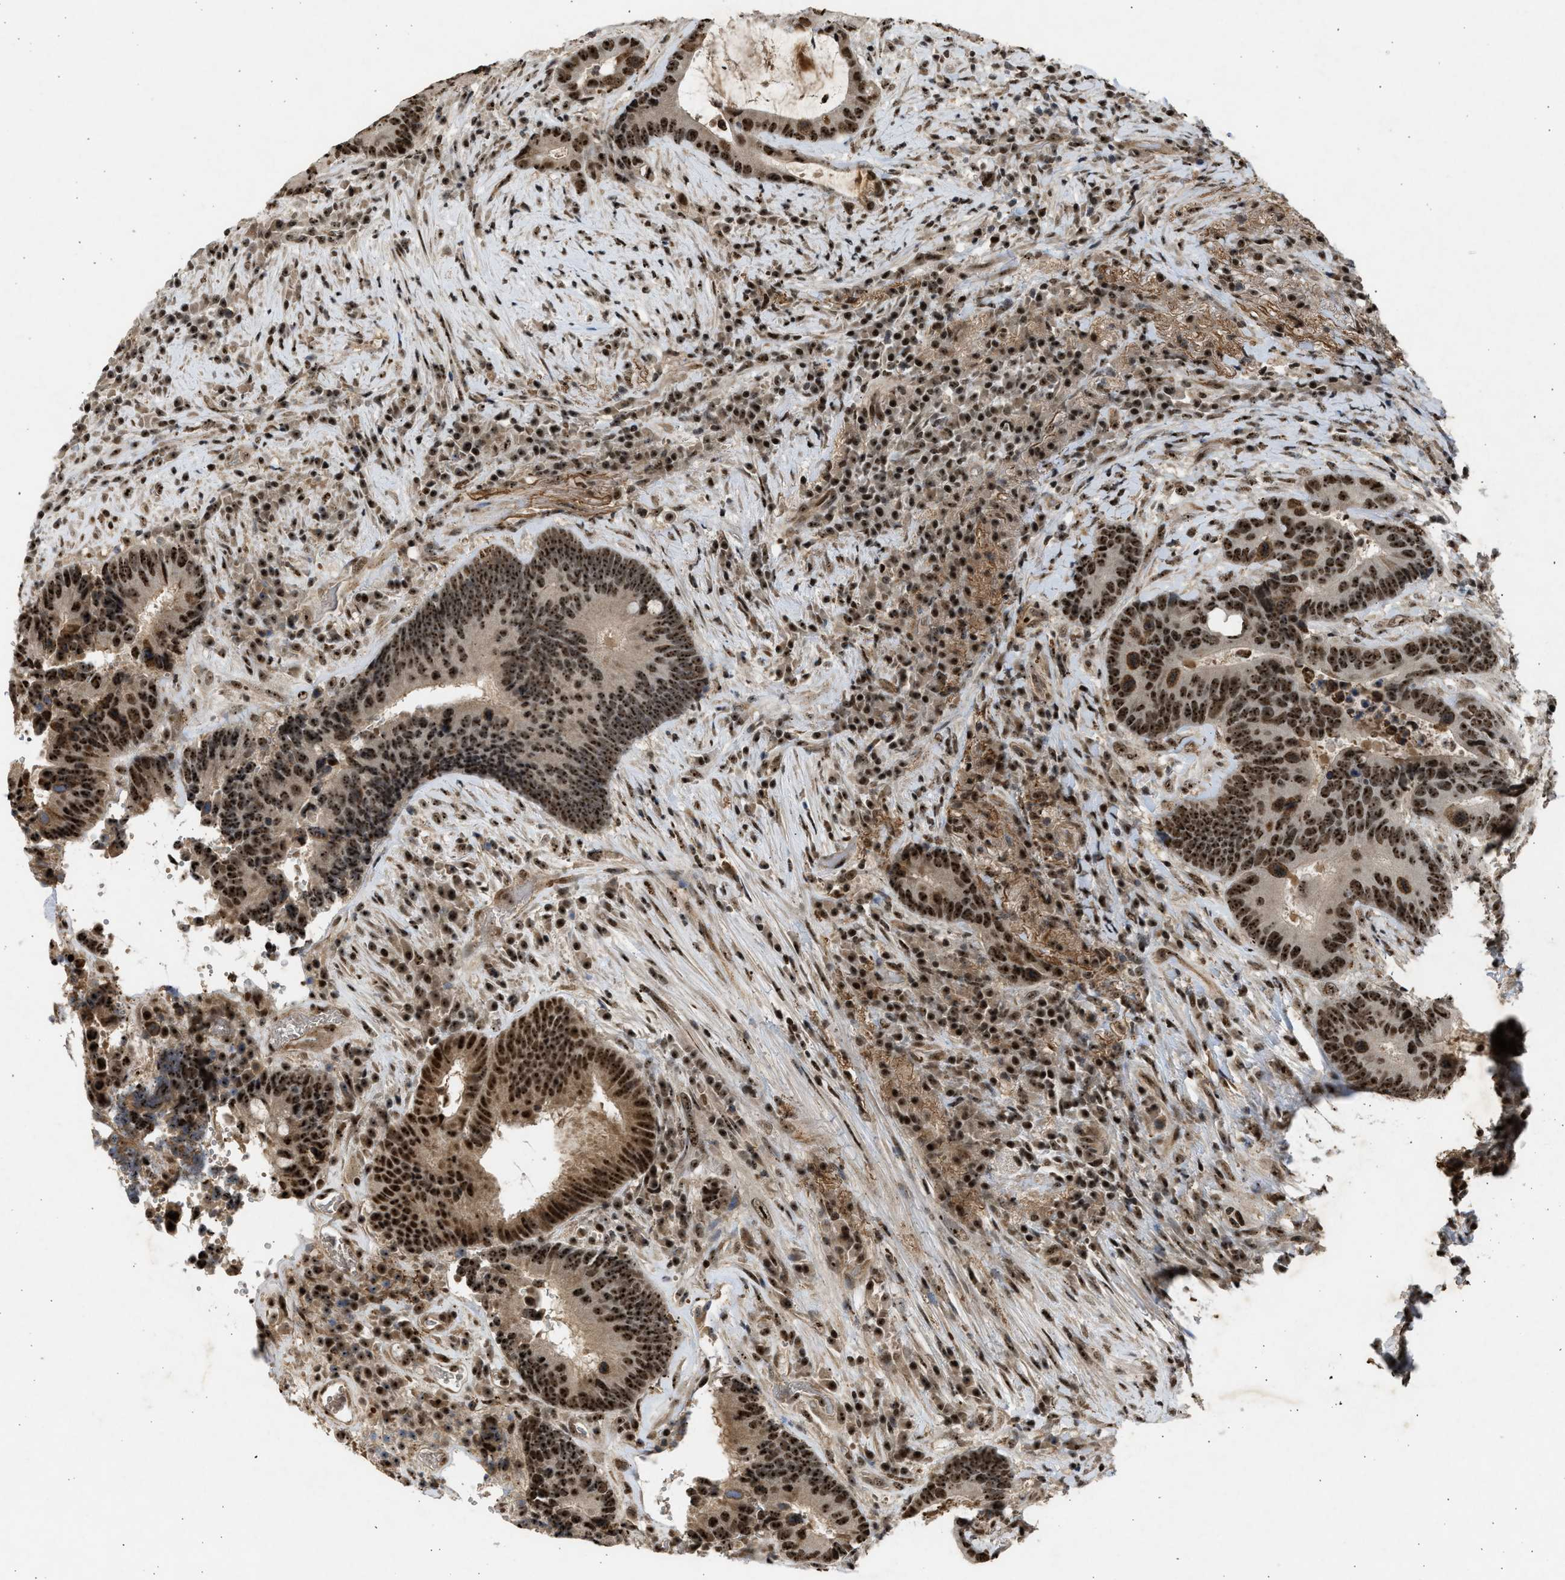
{"staining": {"intensity": "strong", "quantity": ">75%", "location": "nuclear"}, "tissue": "colorectal cancer", "cell_type": "Tumor cells", "image_type": "cancer", "snomed": [{"axis": "morphology", "description": "Adenocarcinoma, NOS"}, {"axis": "topography", "description": "Rectum"}], "caption": "About >75% of tumor cells in human colorectal adenocarcinoma demonstrate strong nuclear protein expression as visualized by brown immunohistochemical staining.", "gene": "TFDP2", "patient": {"sex": "female", "age": 89}}